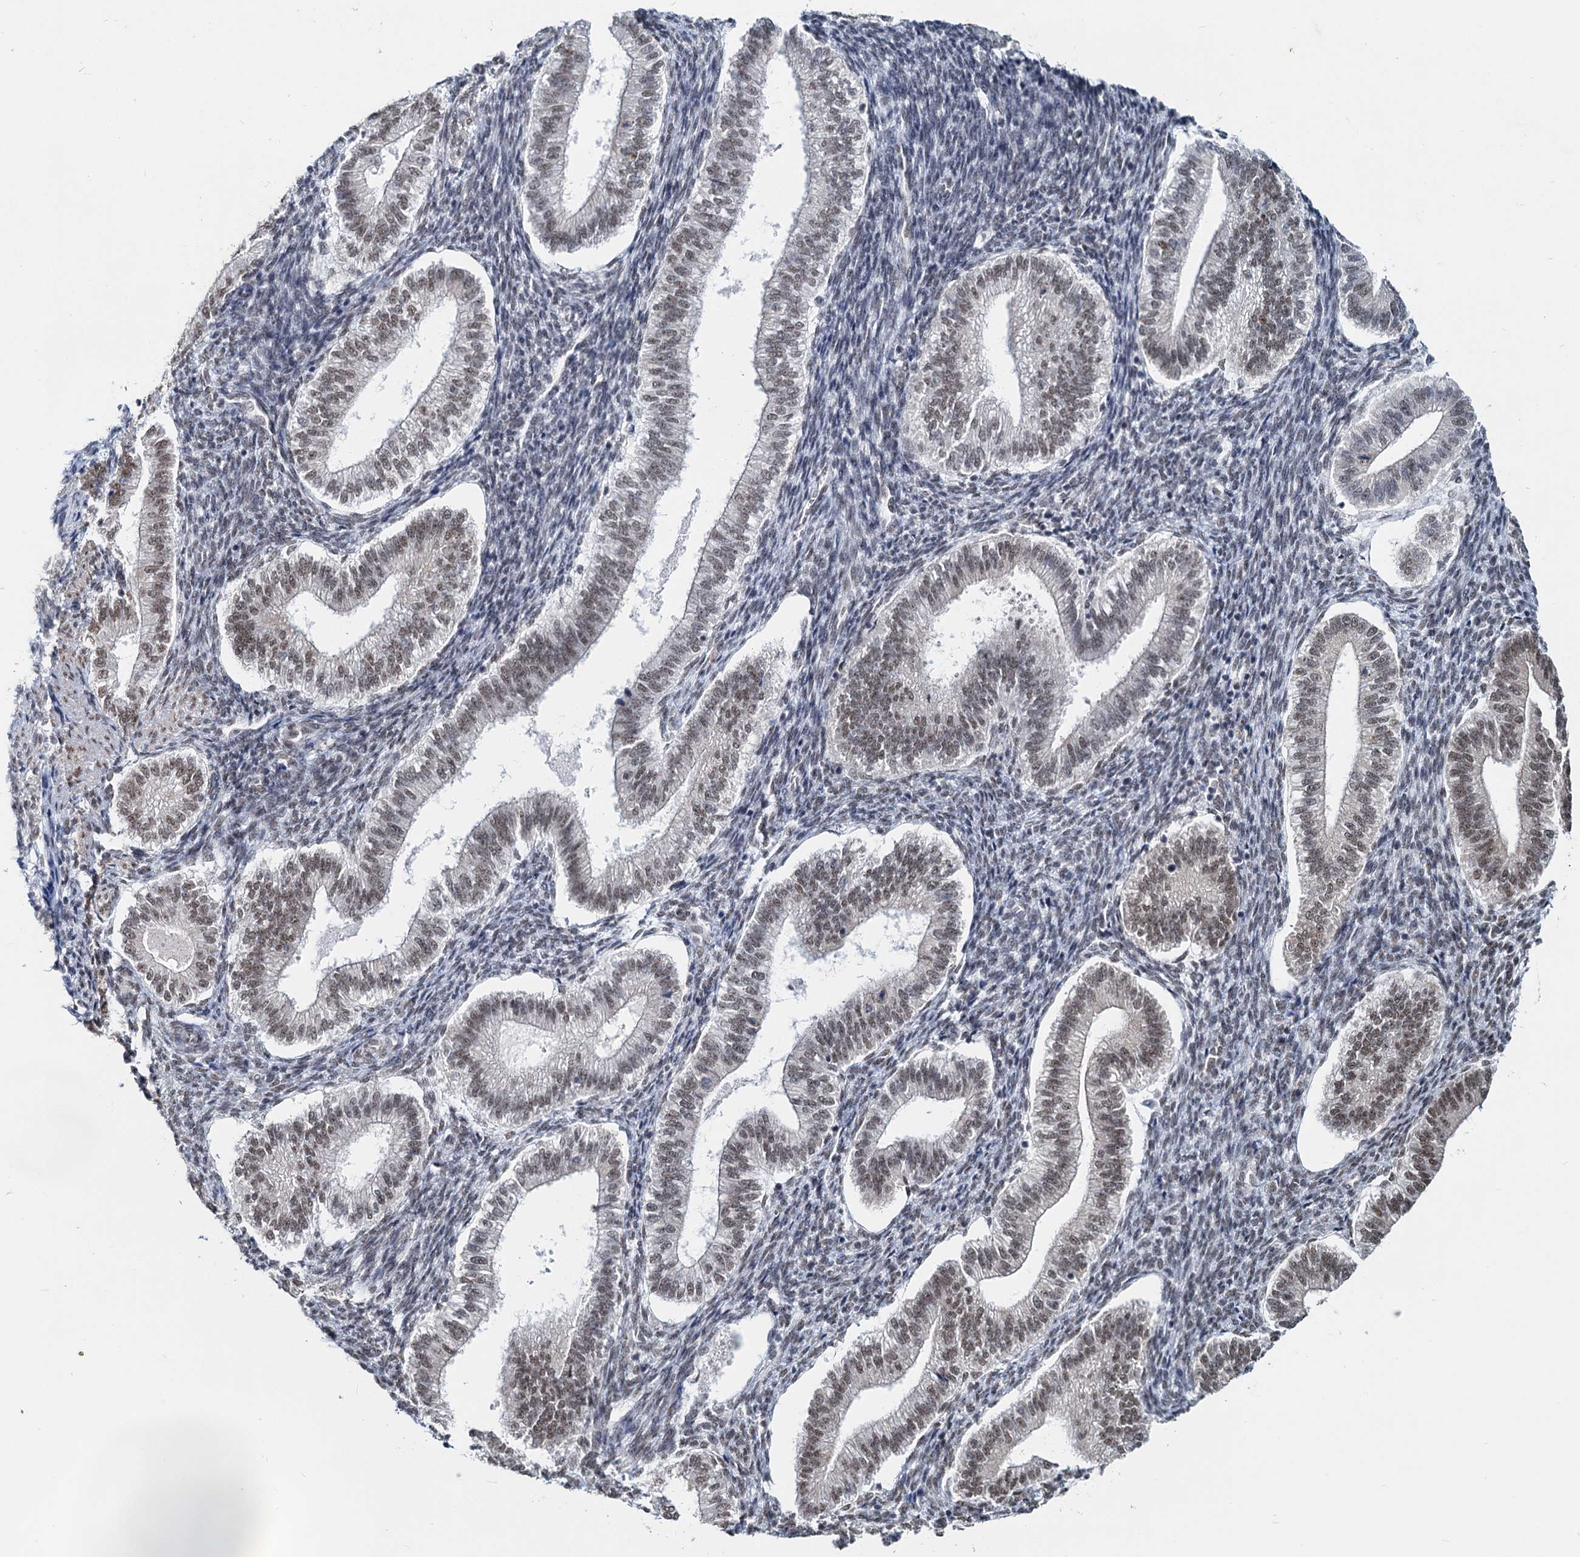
{"staining": {"intensity": "weak", "quantity": "25%-75%", "location": "nuclear"}, "tissue": "endometrium", "cell_type": "Cells in endometrial stroma", "image_type": "normal", "snomed": [{"axis": "morphology", "description": "Normal tissue, NOS"}, {"axis": "topography", "description": "Endometrium"}], "caption": "Immunohistochemistry of benign endometrium shows low levels of weak nuclear positivity in approximately 25%-75% of cells in endometrial stroma. (DAB (3,3'-diaminobenzidine) IHC, brown staining for protein, blue staining for nuclei).", "gene": "METTL14", "patient": {"sex": "female", "age": 25}}